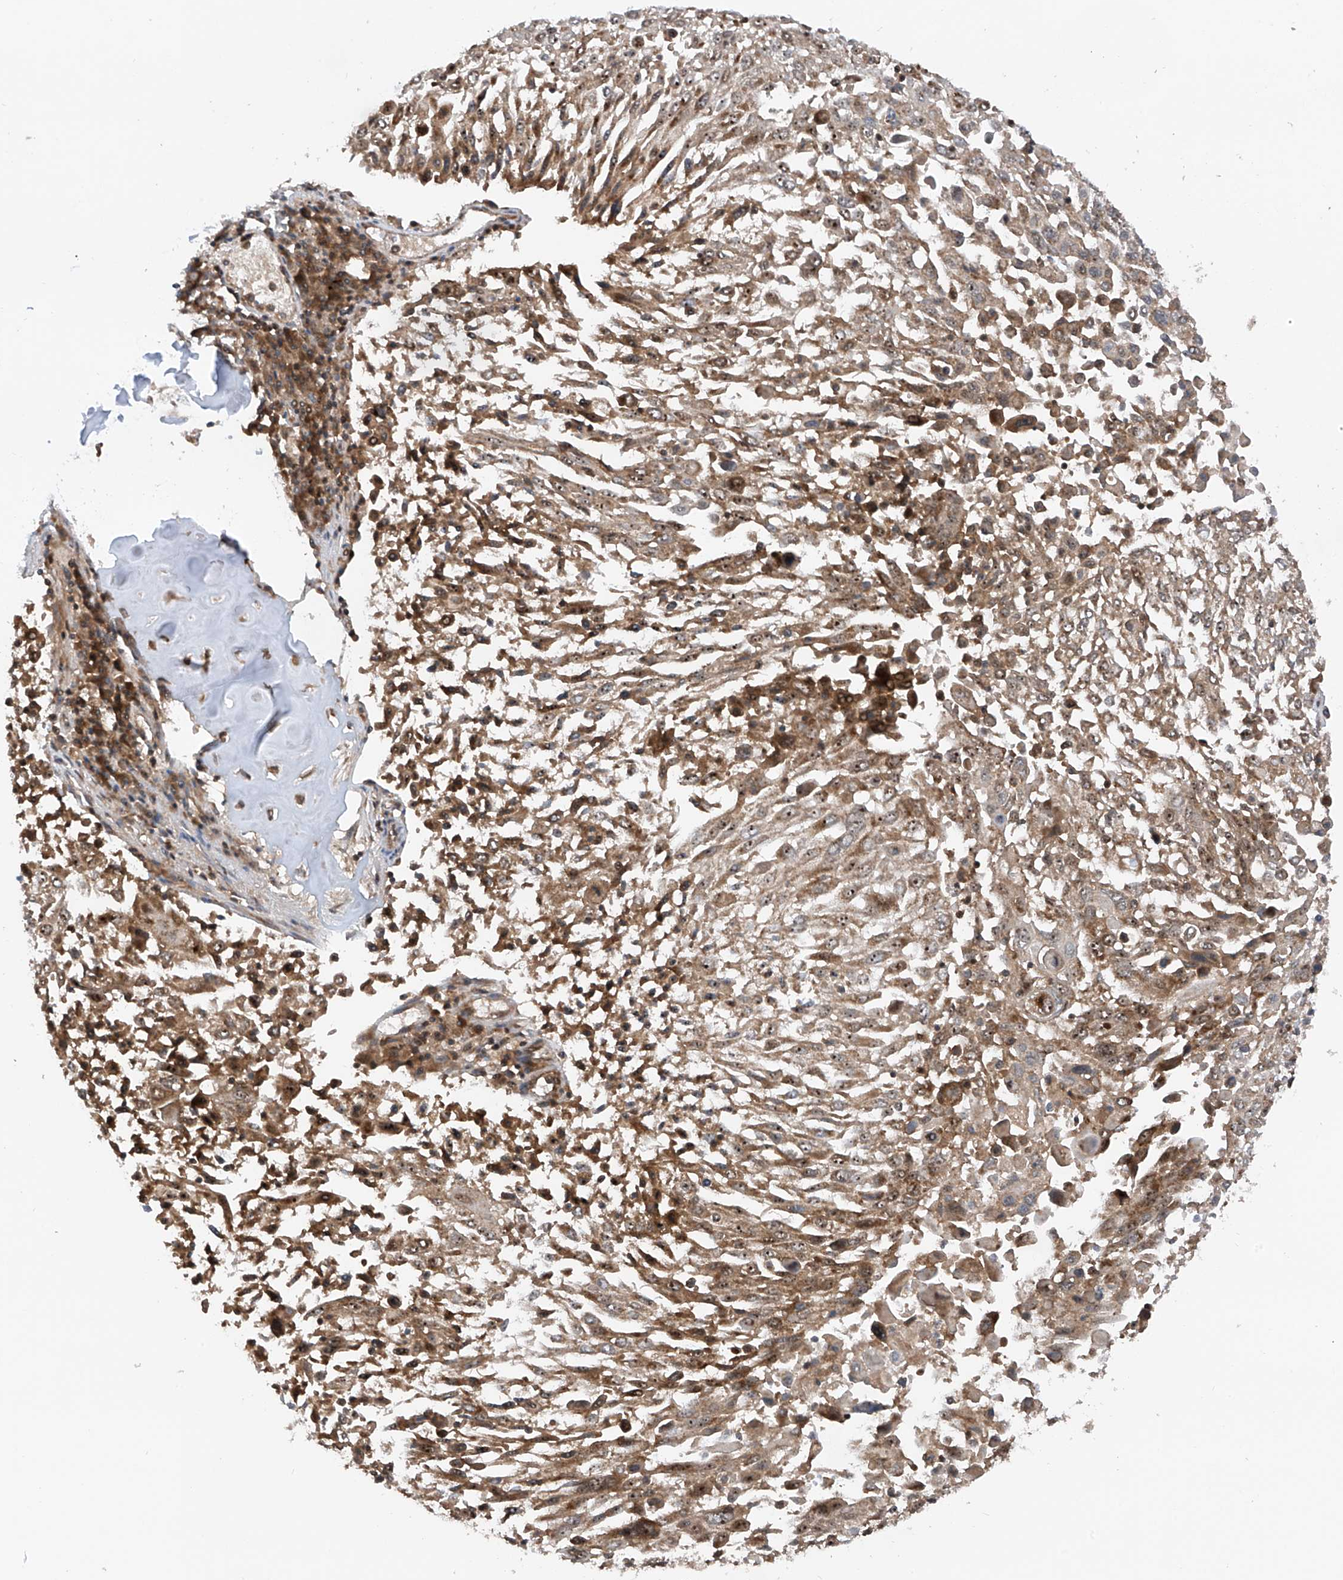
{"staining": {"intensity": "moderate", "quantity": ">75%", "location": "cytoplasmic/membranous,nuclear"}, "tissue": "lung cancer", "cell_type": "Tumor cells", "image_type": "cancer", "snomed": [{"axis": "morphology", "description": "Squamous cell carcinoma, NOS"}, {"axis": "topography", "description": "Lung"}], "caption": "Tumor cells show medium levels of moderate cytoplasmic/membranous and nuclear positivity in about >75% of cells in human lung squamous cell carcinoma.", "gene": "C1orf131", "patient": {"sex": "male", "age": 65}}